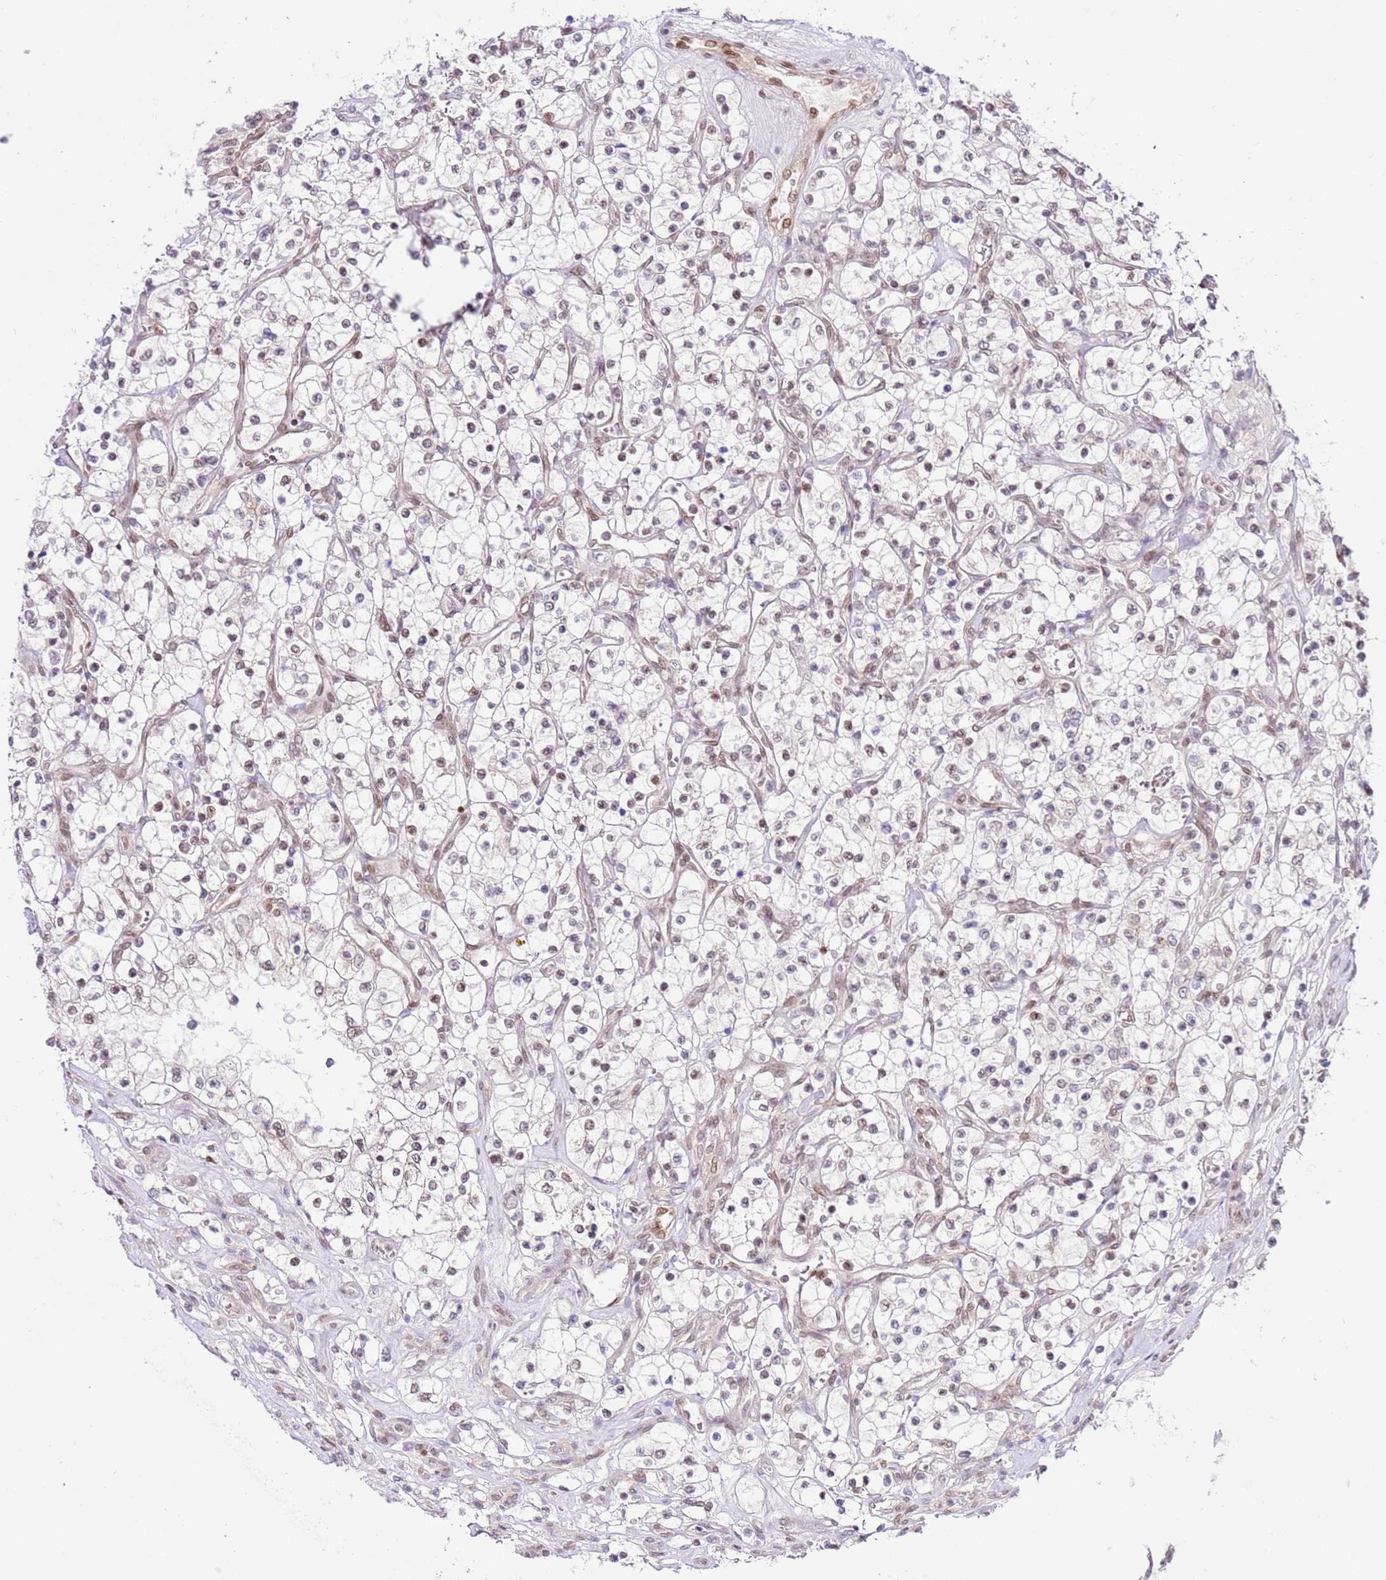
{"staining": {"intensity": "weak", "quantity": "25%-75%", "location": "nuclear"}, "tissue": "renal cancer", "cell_type": "Tumor cells", "image_type": "cancer", "snomed": [{"axis": "morphology", "description": "Adenocarcinoma, NOS"}, {"axis": "topography", "description": "Kidney"}], "caption": "Tumor cells show weak nuclear expression in about 25%-75% of cells in adenocarcinoma (renal).", "gene": "TRIM37", "patient": {"sex": "female", "age": 69}}